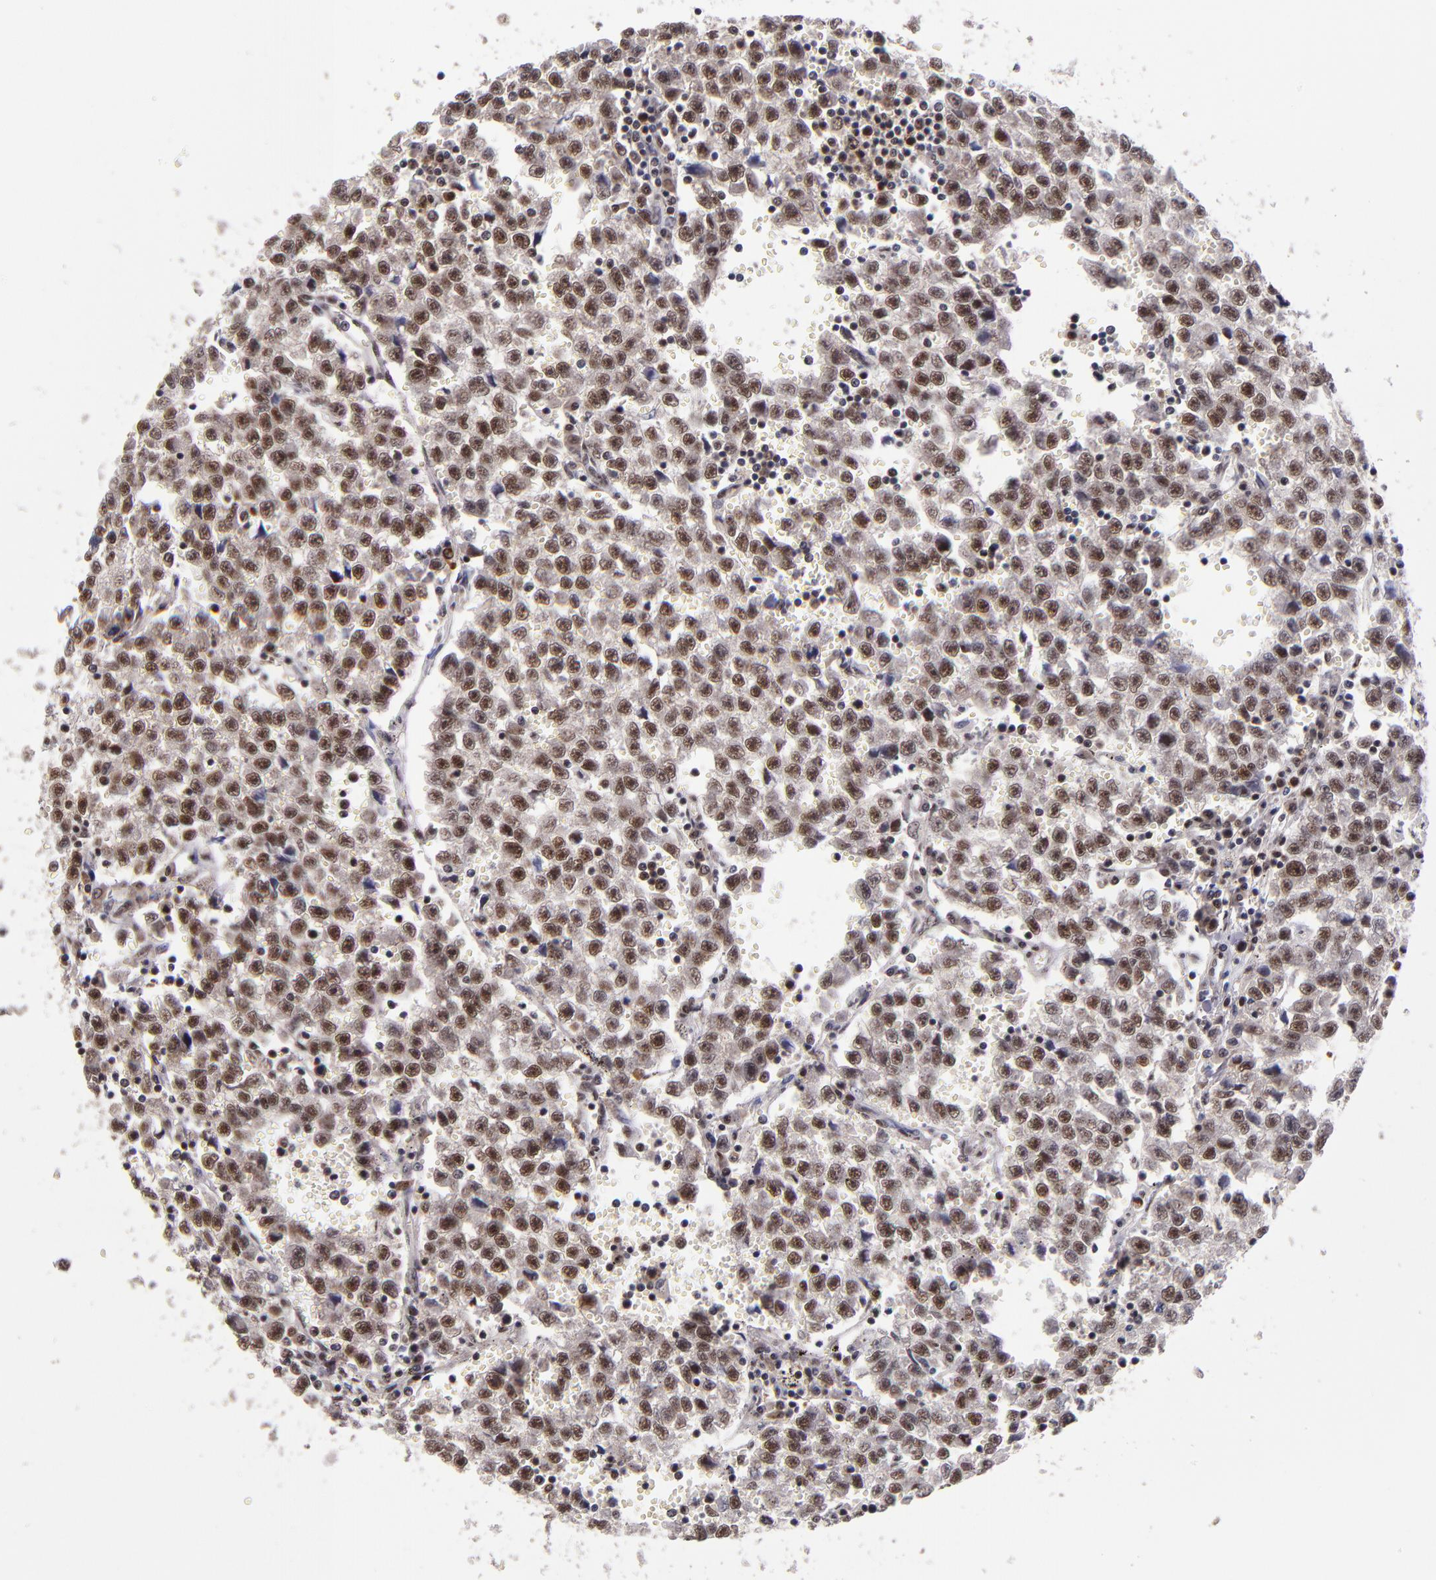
{"staining": {"intensity": "moderate", "quantity": ">75%", "location": "cytoplasmic/membranous,nuclear"}, "tissue": "testis cancer", "cell_type": "Tumor cells", "image_type": "cancer", "snomed": [{"axis": "morphology", "description": "Seminoma, NOS"}, {"axis": "topography", "description": "Testis"}], "caption": "Protein expression analysis of human testis seminoma reveals moderate cytoplasmic/membranous and nuclear staining in about >75% of tumor cells.", "gene": "EP300", "patient": {"sex": "male", "age": 35}}